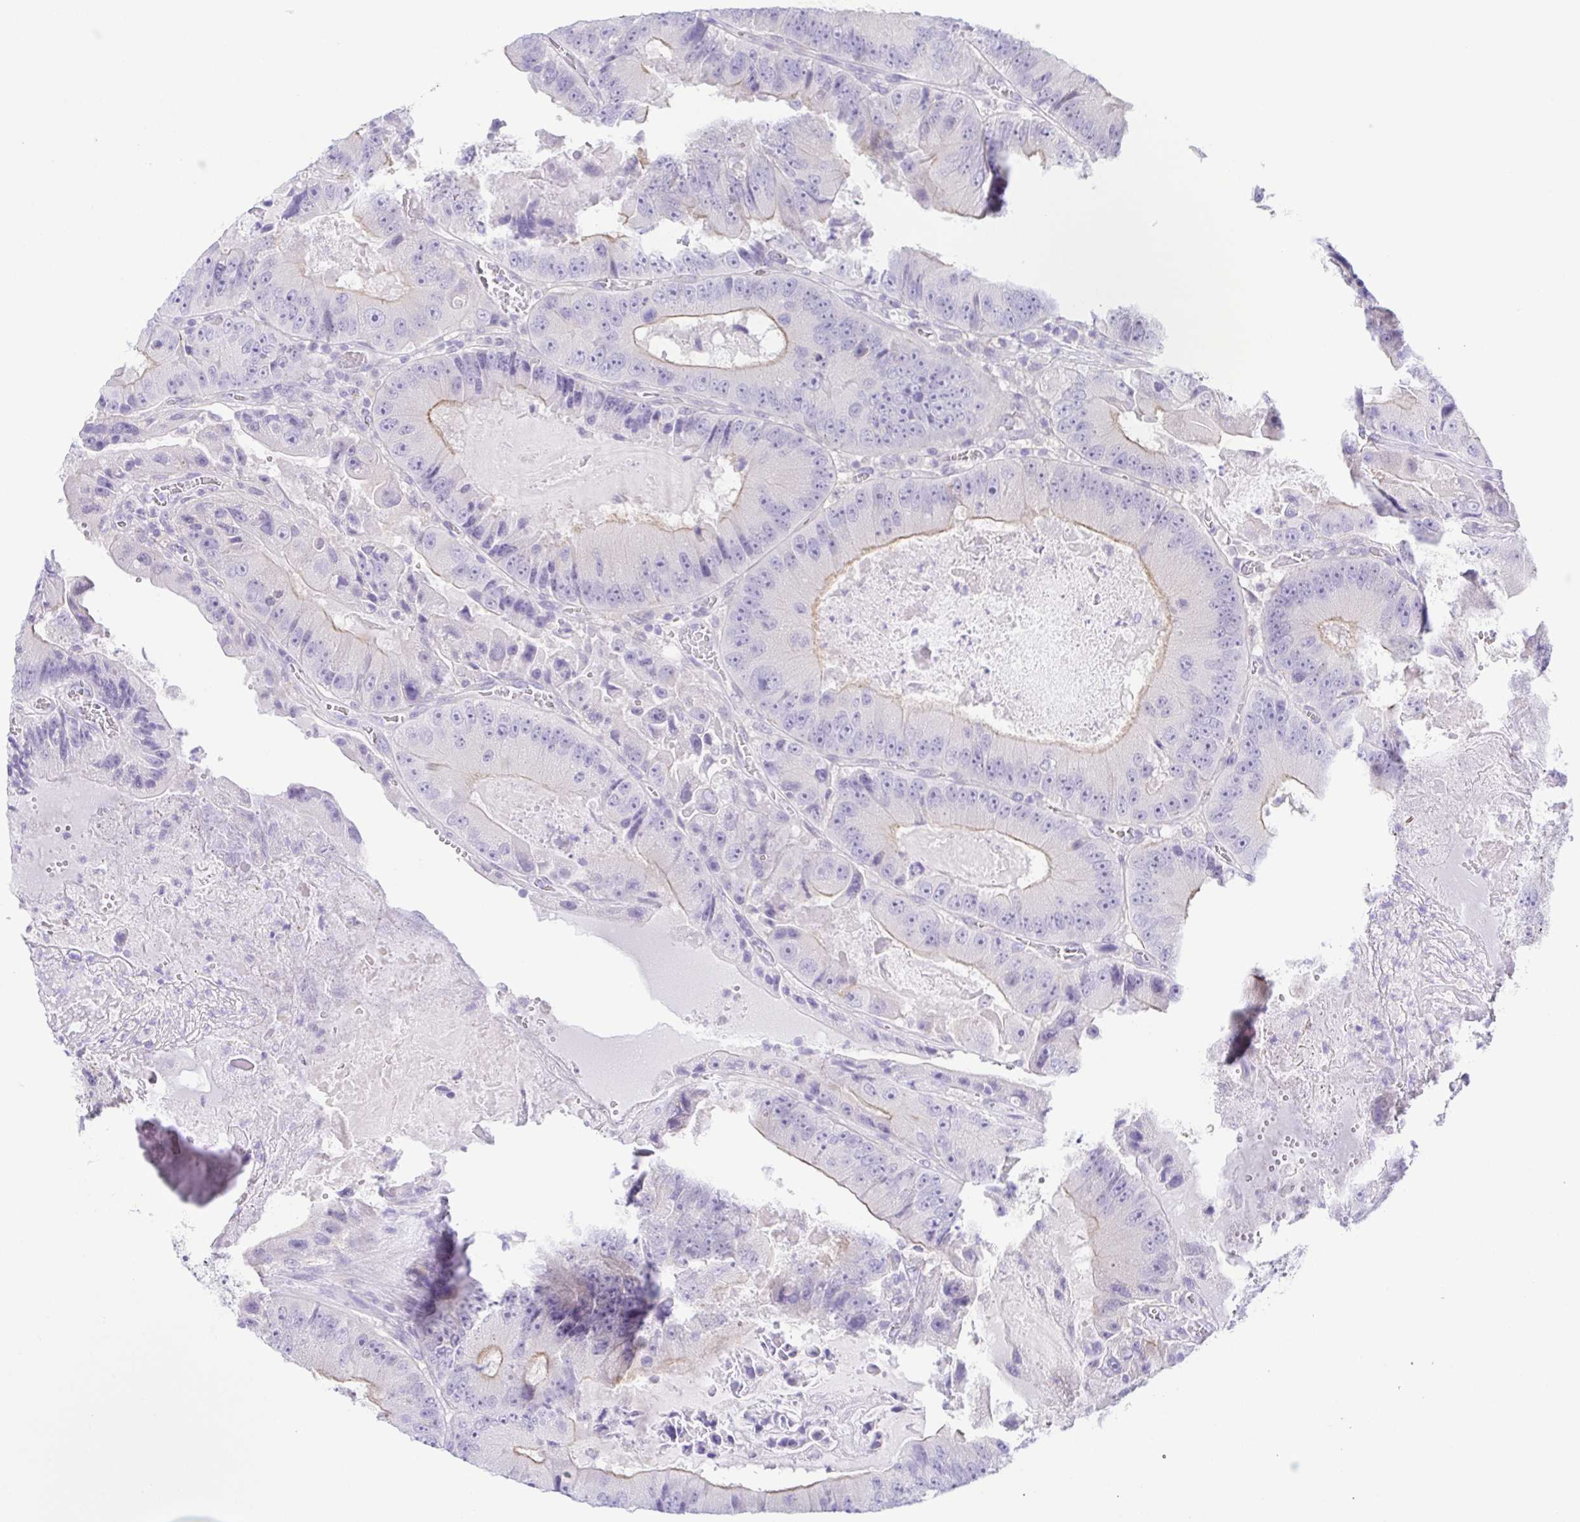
{"staining": {"intensity": "negative", "quantity": "none", "location": "none"}, "tissue": "colorectal cancer", "cell_type": "Tumor cells", "image_type": "cancer", "snomed": [{"axis": "morphology", "description": "Adenocarcinoma, NOS"}, {"axis": "topography", "description": "Colon"}], "caption": "The immunohistochemistry (IHC) micrograph has no significant staining in tumor cells of colorectal cancer tissue.", "gene": "KRTDAP", "patient": {"sex": "female", "age": 86}}